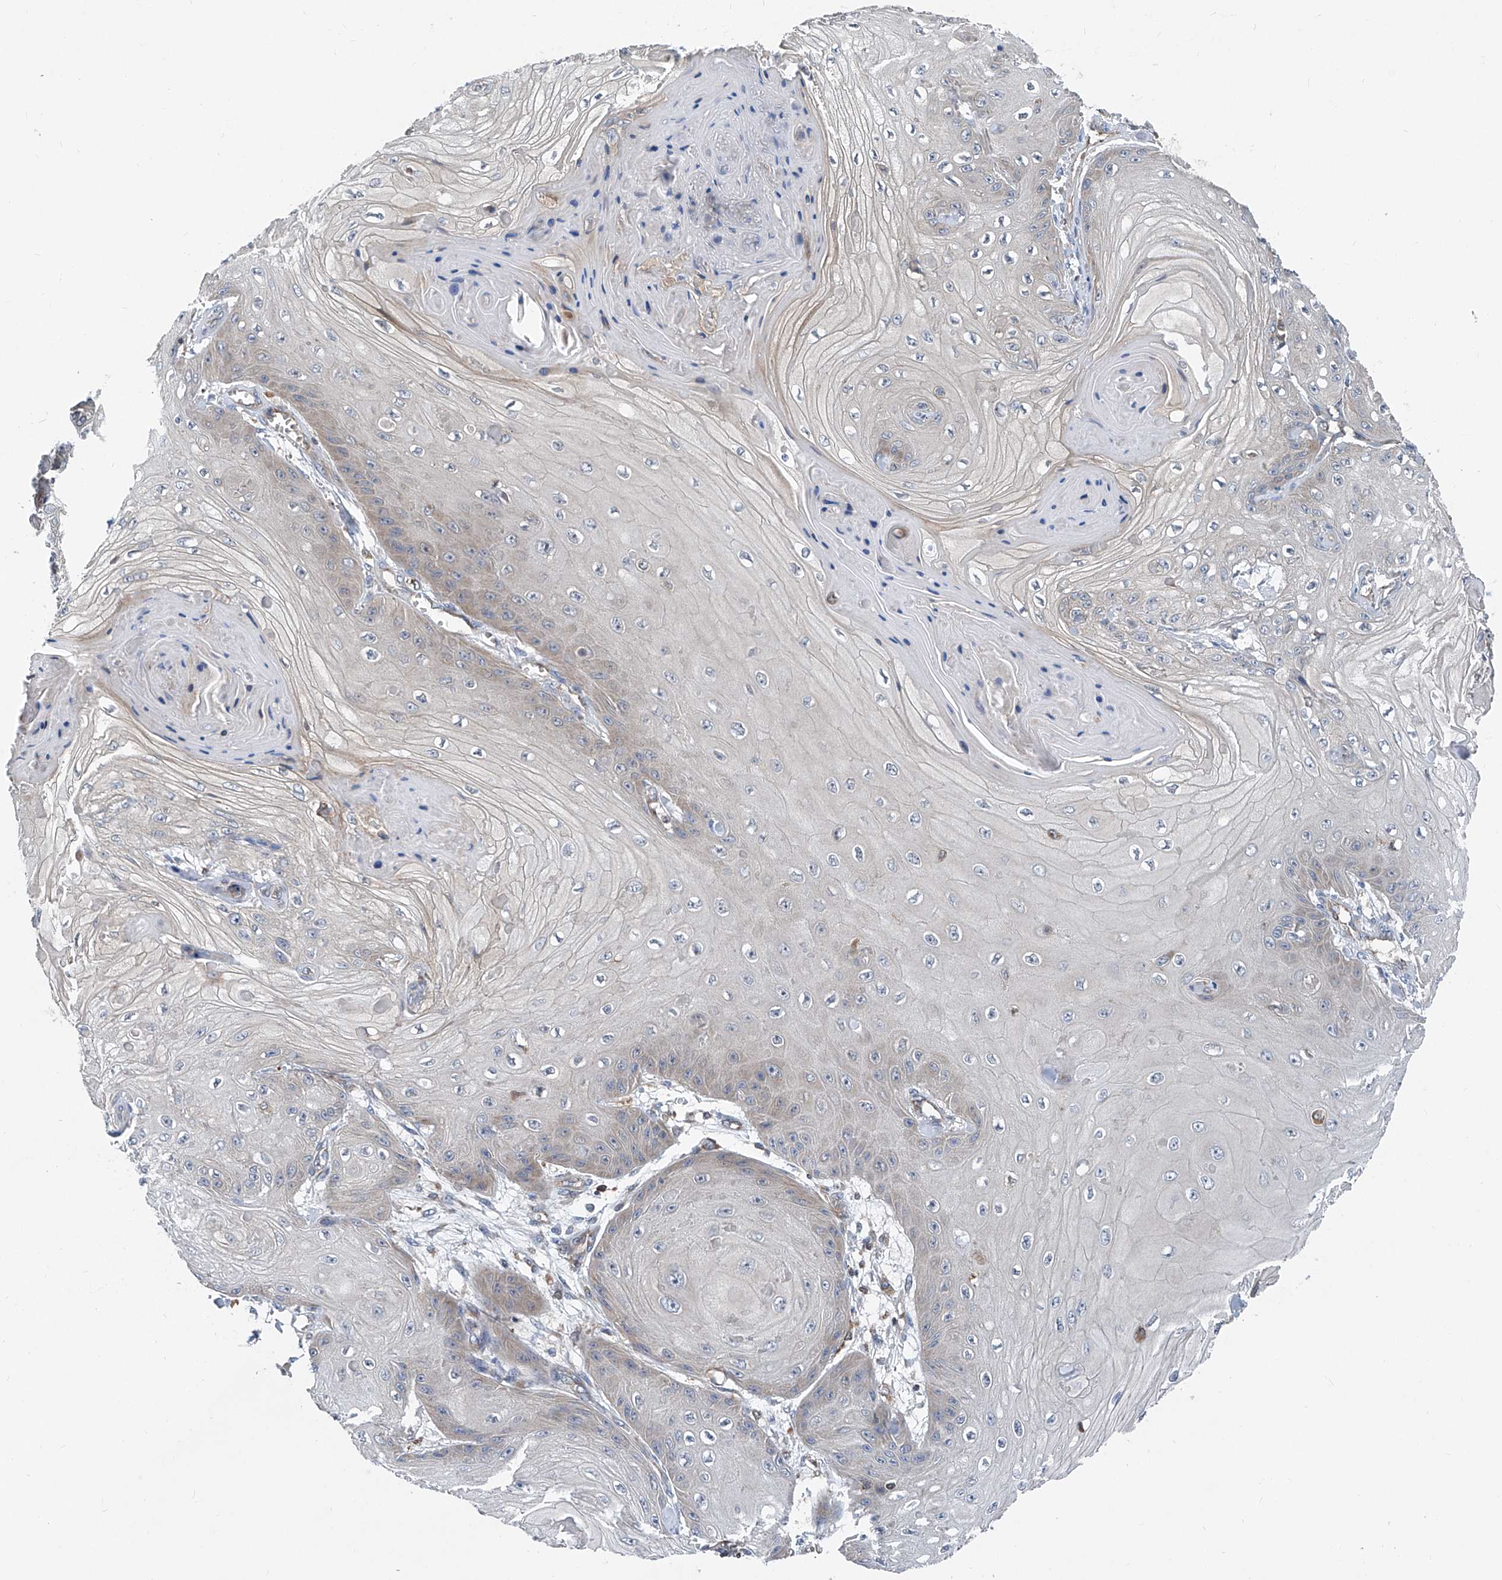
{"staining": {"intensity": "negative", "quantity": "none", "location": "none"}, "tissue": "skin cancer", "cell_type": "Tumor cells", "image_type": "cancer", "snomed": [{"axis": "morphology", "description": "Squamous cell carcinoma, NOS"}, {"axis": "topography", "description": "Skin"}], "caption": "Squamous cell carcinoma (skin) stained for a protein using IHC shows no positivity tumor cells.", "gene": "TRIM38", "patient": {"sex": "male", "age": 74}}